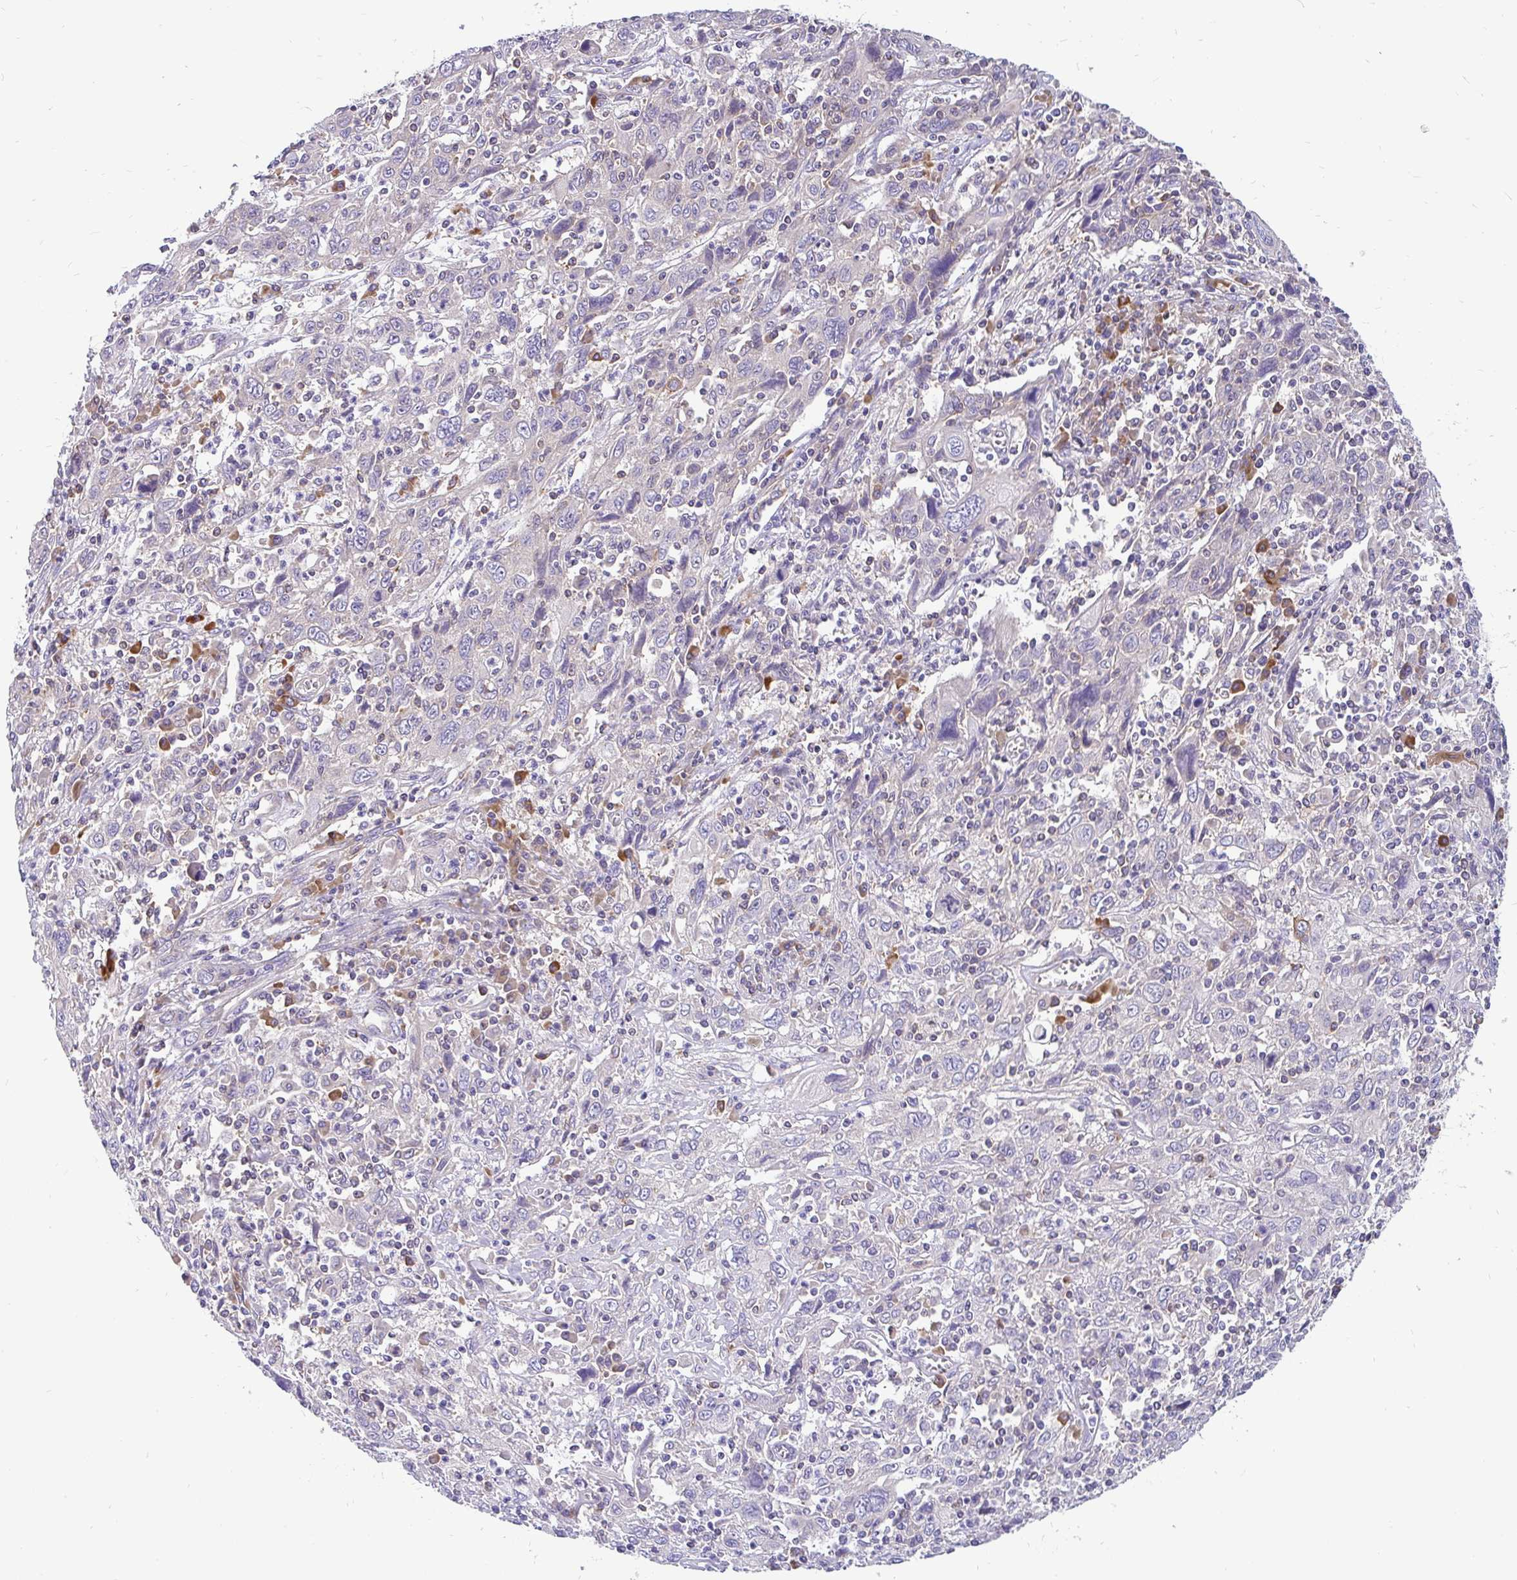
{"staining": {"intensity": "negative", "quantity": "none", "location": "none"}, "tissue": "cervical cancer", "cell_type": "Tumor cells", "image_type": "cancer", "snomed": [{"axis": "morphology", "description": "Squamous cell carcinoma, NOS"}, {"axis": "topography", "description": "Cervix"}], "caption": "Photomicrograph shows no significant protein staining in tumor cells of cervical cancer.", "gene": "LRRC26", "patient": {"sex": "female", "age": 46}}